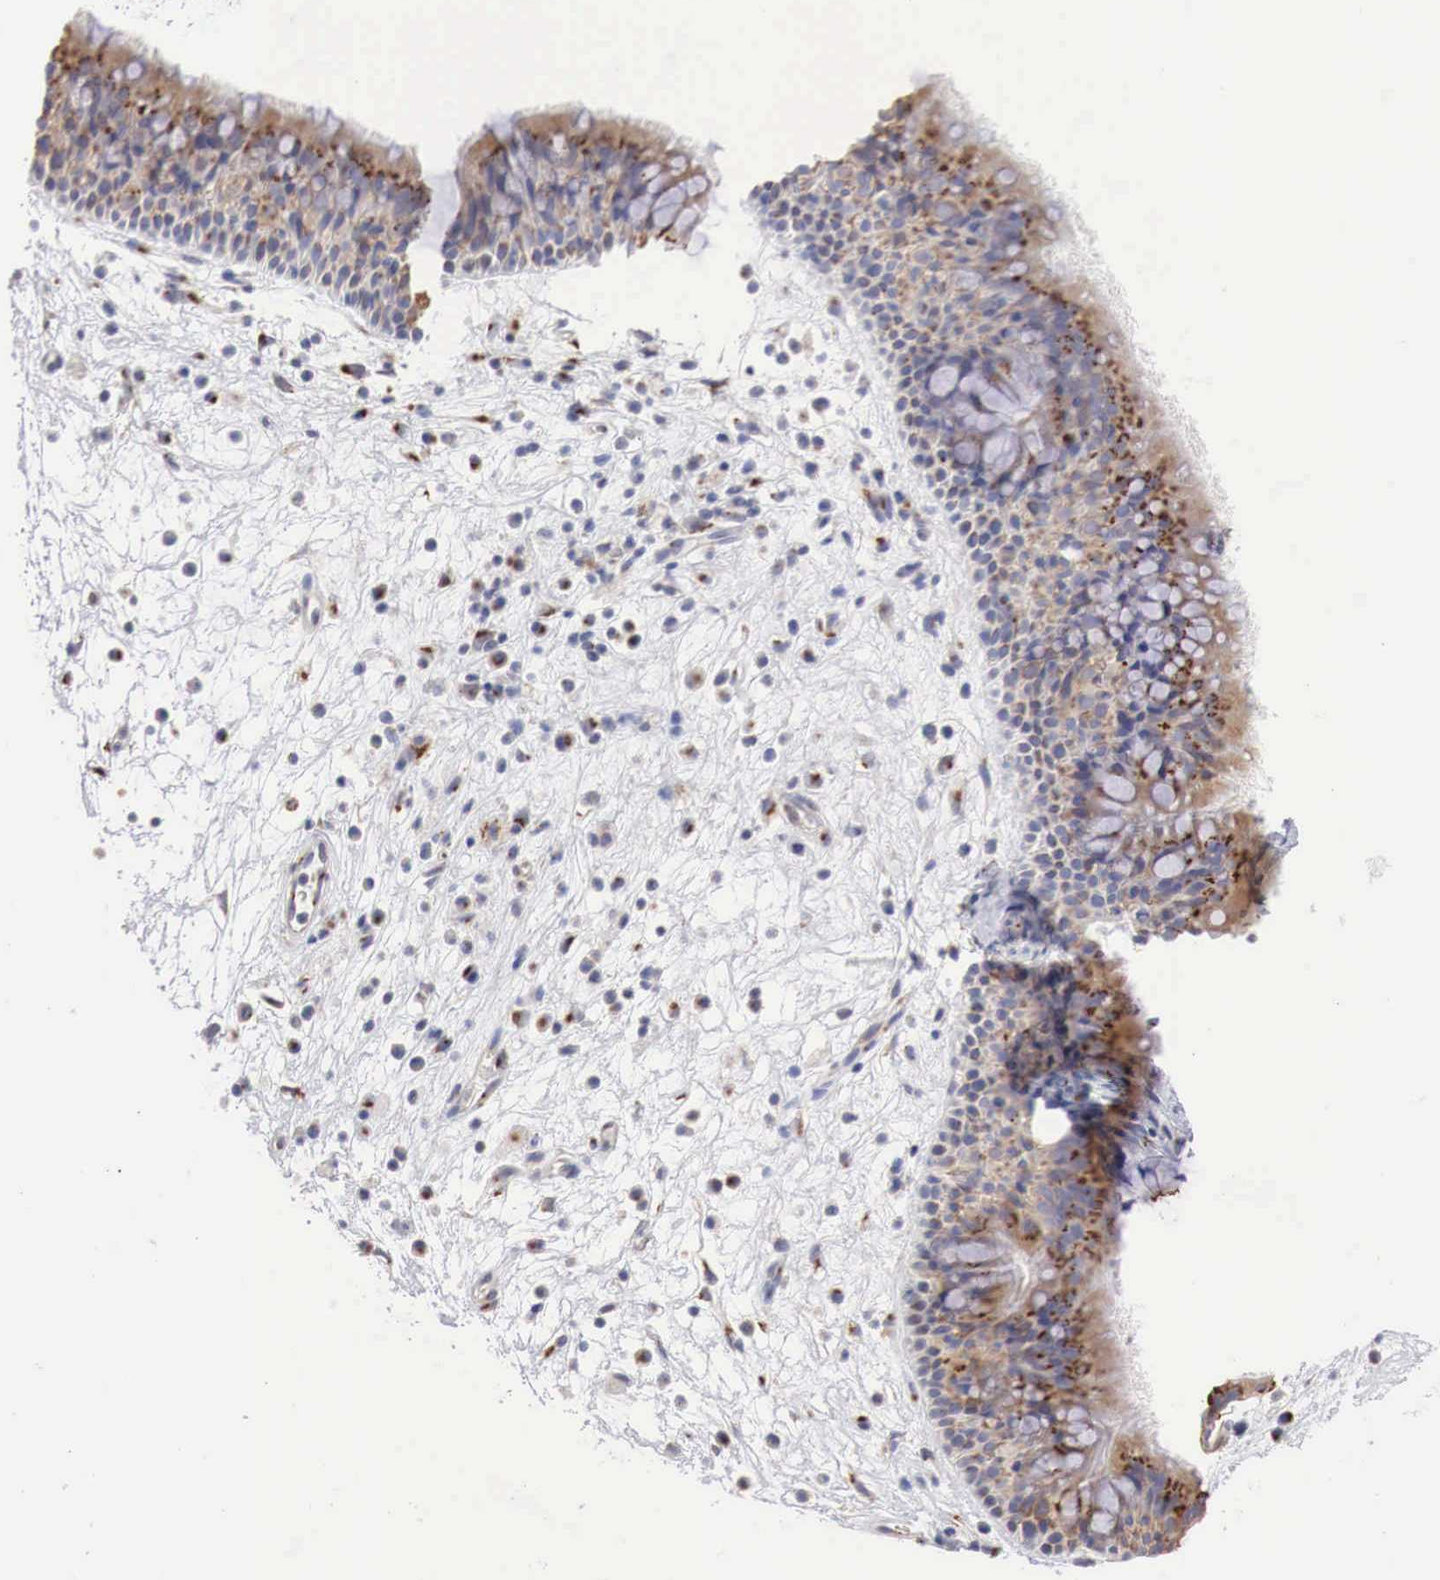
{"staining": {"intensity": "strong", "quantity": ">75%", "location": "cytoplasmic/membranous"}, "tissue": "nasopharynx", "cell_type": "Respiratory epithelial cells", "image_type": "normal", "snomed": [{"axis": "morphology", "description": "Normal tissue, NOS"}, {"axis": "topography", "description": "Nasopharynx"}], "caption": "Brown immunohistochemical staining in unremarkable nasopharynx demonstrates strong cytoplasmic/membranous staining in about >75% of respiratory epithelial cells.", "gene": "SYAP1", "patient": {"sex": "male", "age": 63}}